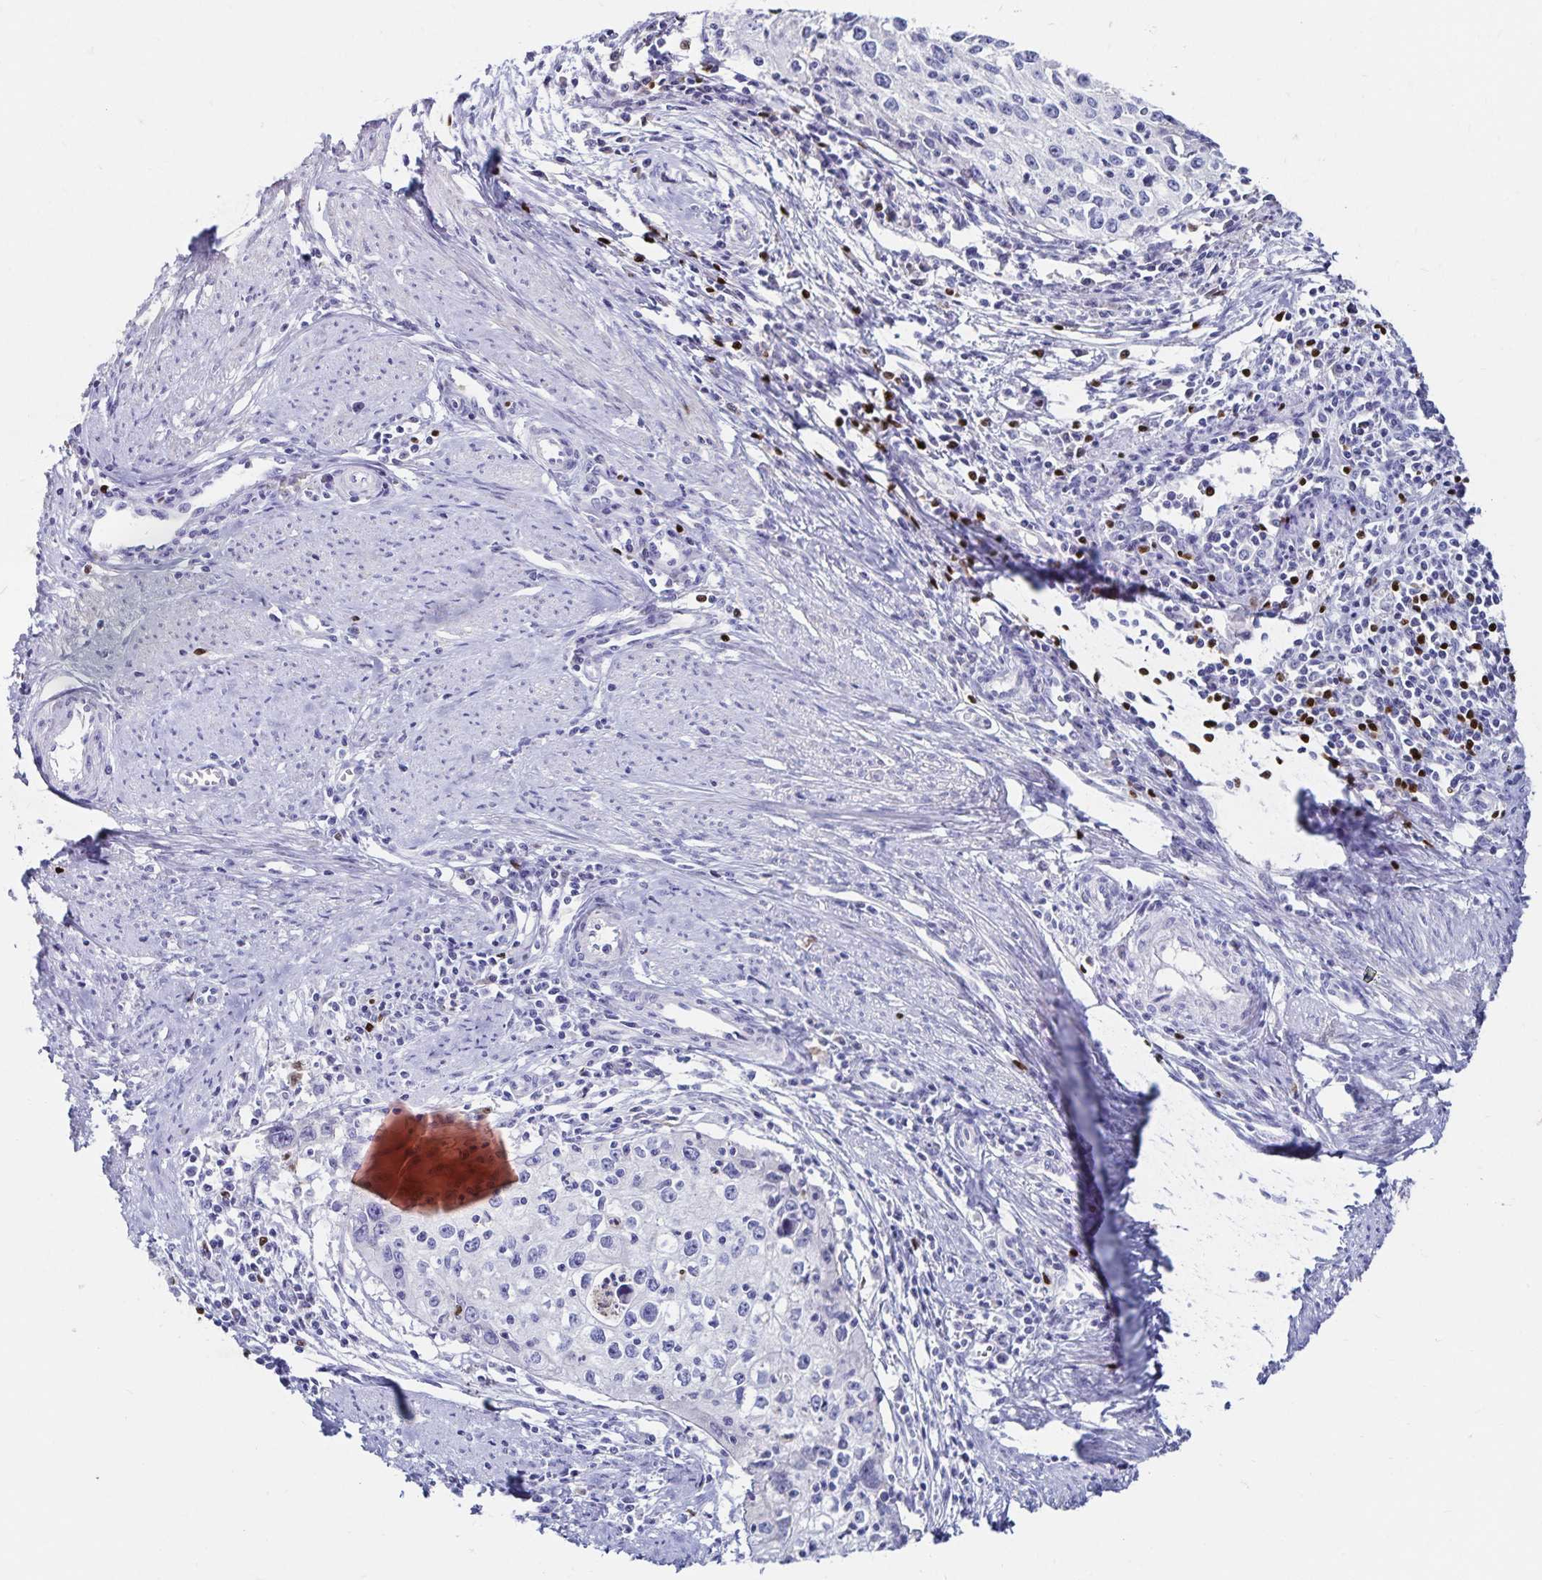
{"staining": {"intensity": "negative", "quantity": "none", "location": "none"}, "tissue": "cervical cancer", "cell_type": "Tumor cells", "image_type": "cancer", "snomed": [{"axis": "morphology", "description": "Squamous cell carcinoma, NOS"}, {"axis": "topography", "description": "Cervix"}], "caption": "Tumor cells are negative for brown protein staining in squamous cell carcinoma (cervical).", "gene": "PAX5", "patient": {"sex": "female", "age": 40}}